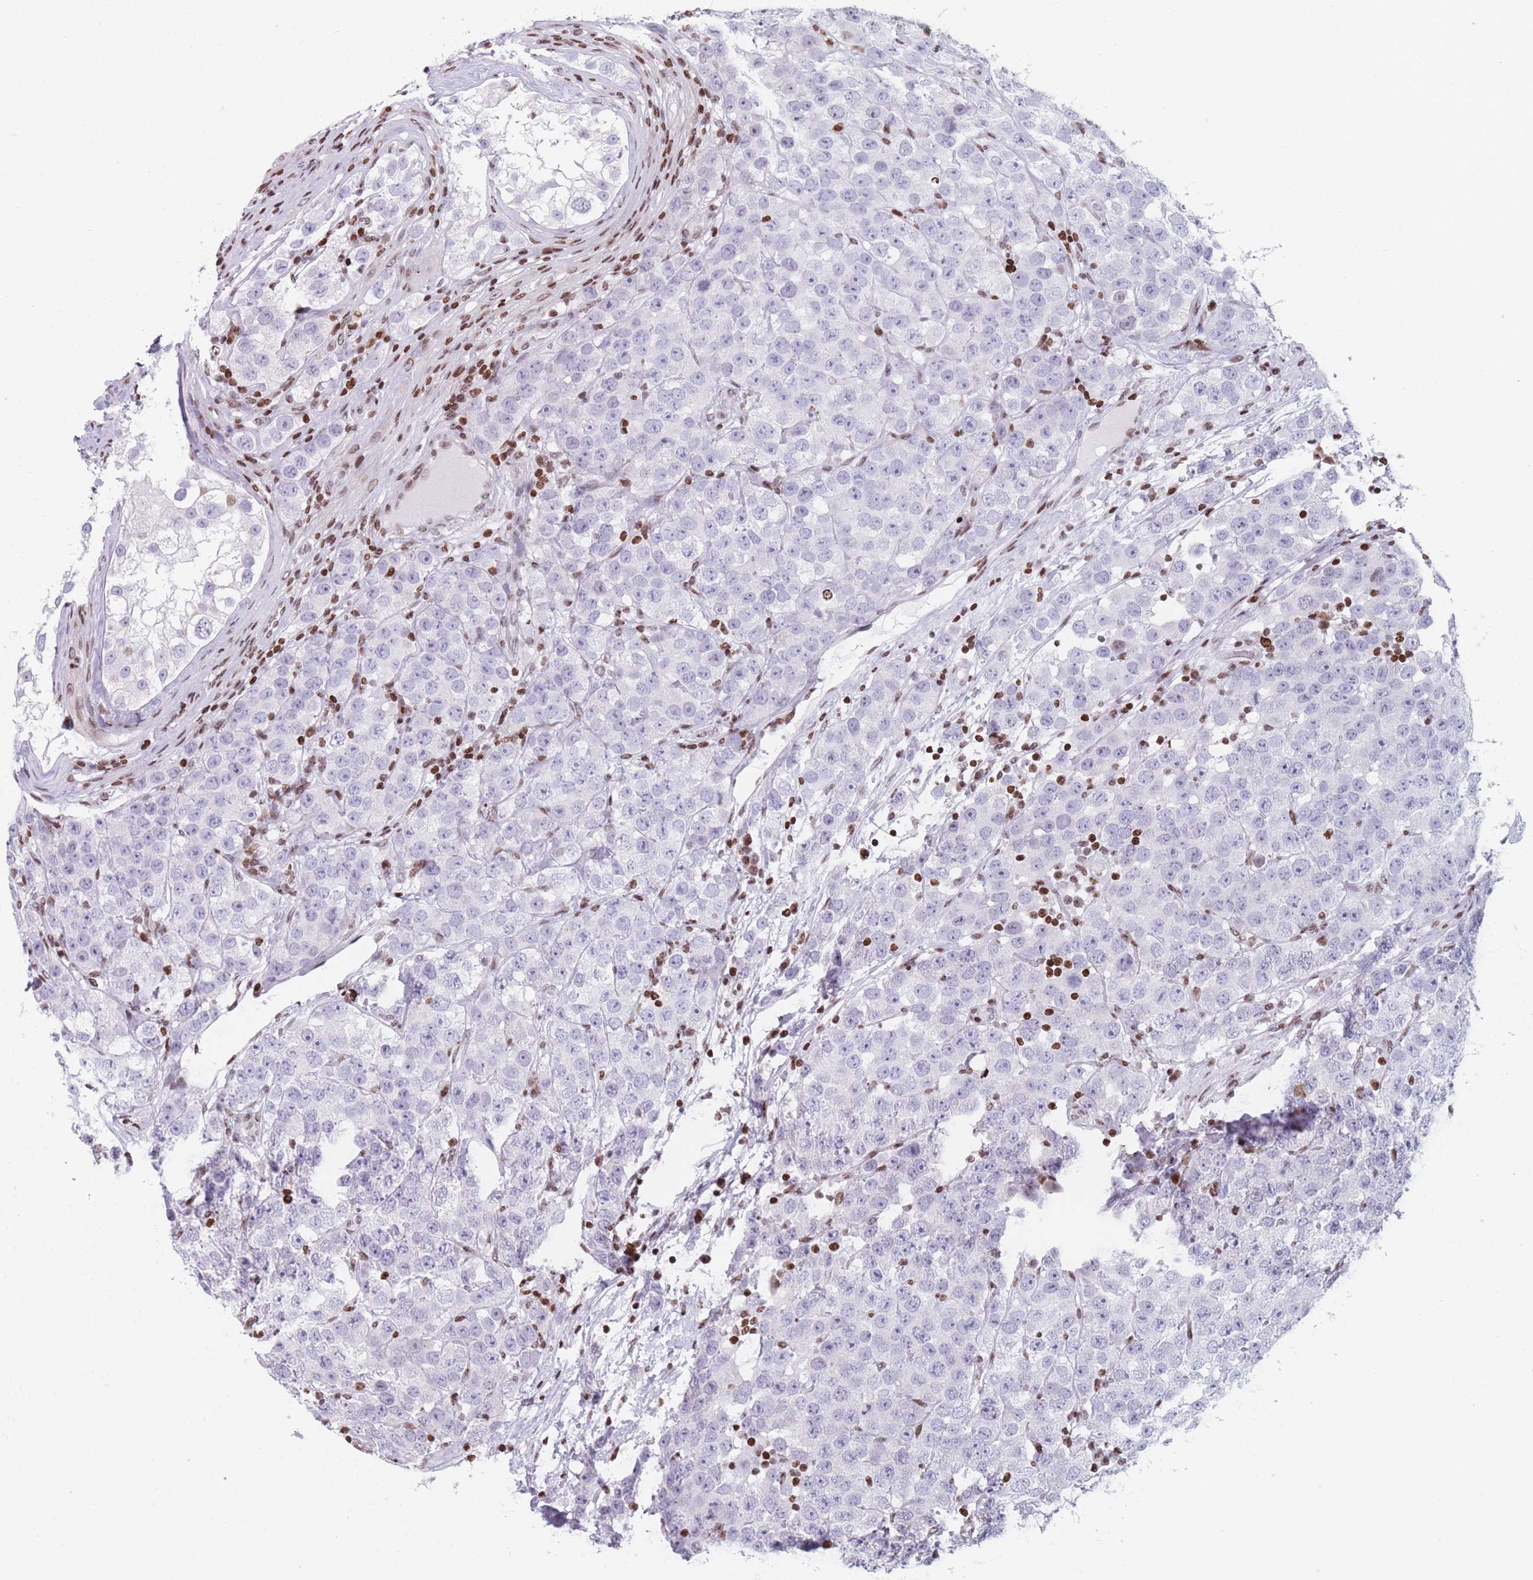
{"staining": {"intensity": "weak", "quantity": "25%-75%", "location": "nuclear"}, "tissue": "testis cancer", "cell_type": "Tumor cells", "image_type": "cancer", "snomed": [{"axis": "morphology", "description": "Seminoma, NOS"}, {"axis": "topography", "description": "Testis"}], "caption": "IHC (DAB) staining of human seminoma (testis) demonstrates weak nuclear protein positivity in approximately 25%-75% of tumor cells.", "gene": "AK9", "patient": {"sex": "male", "age": 28}}